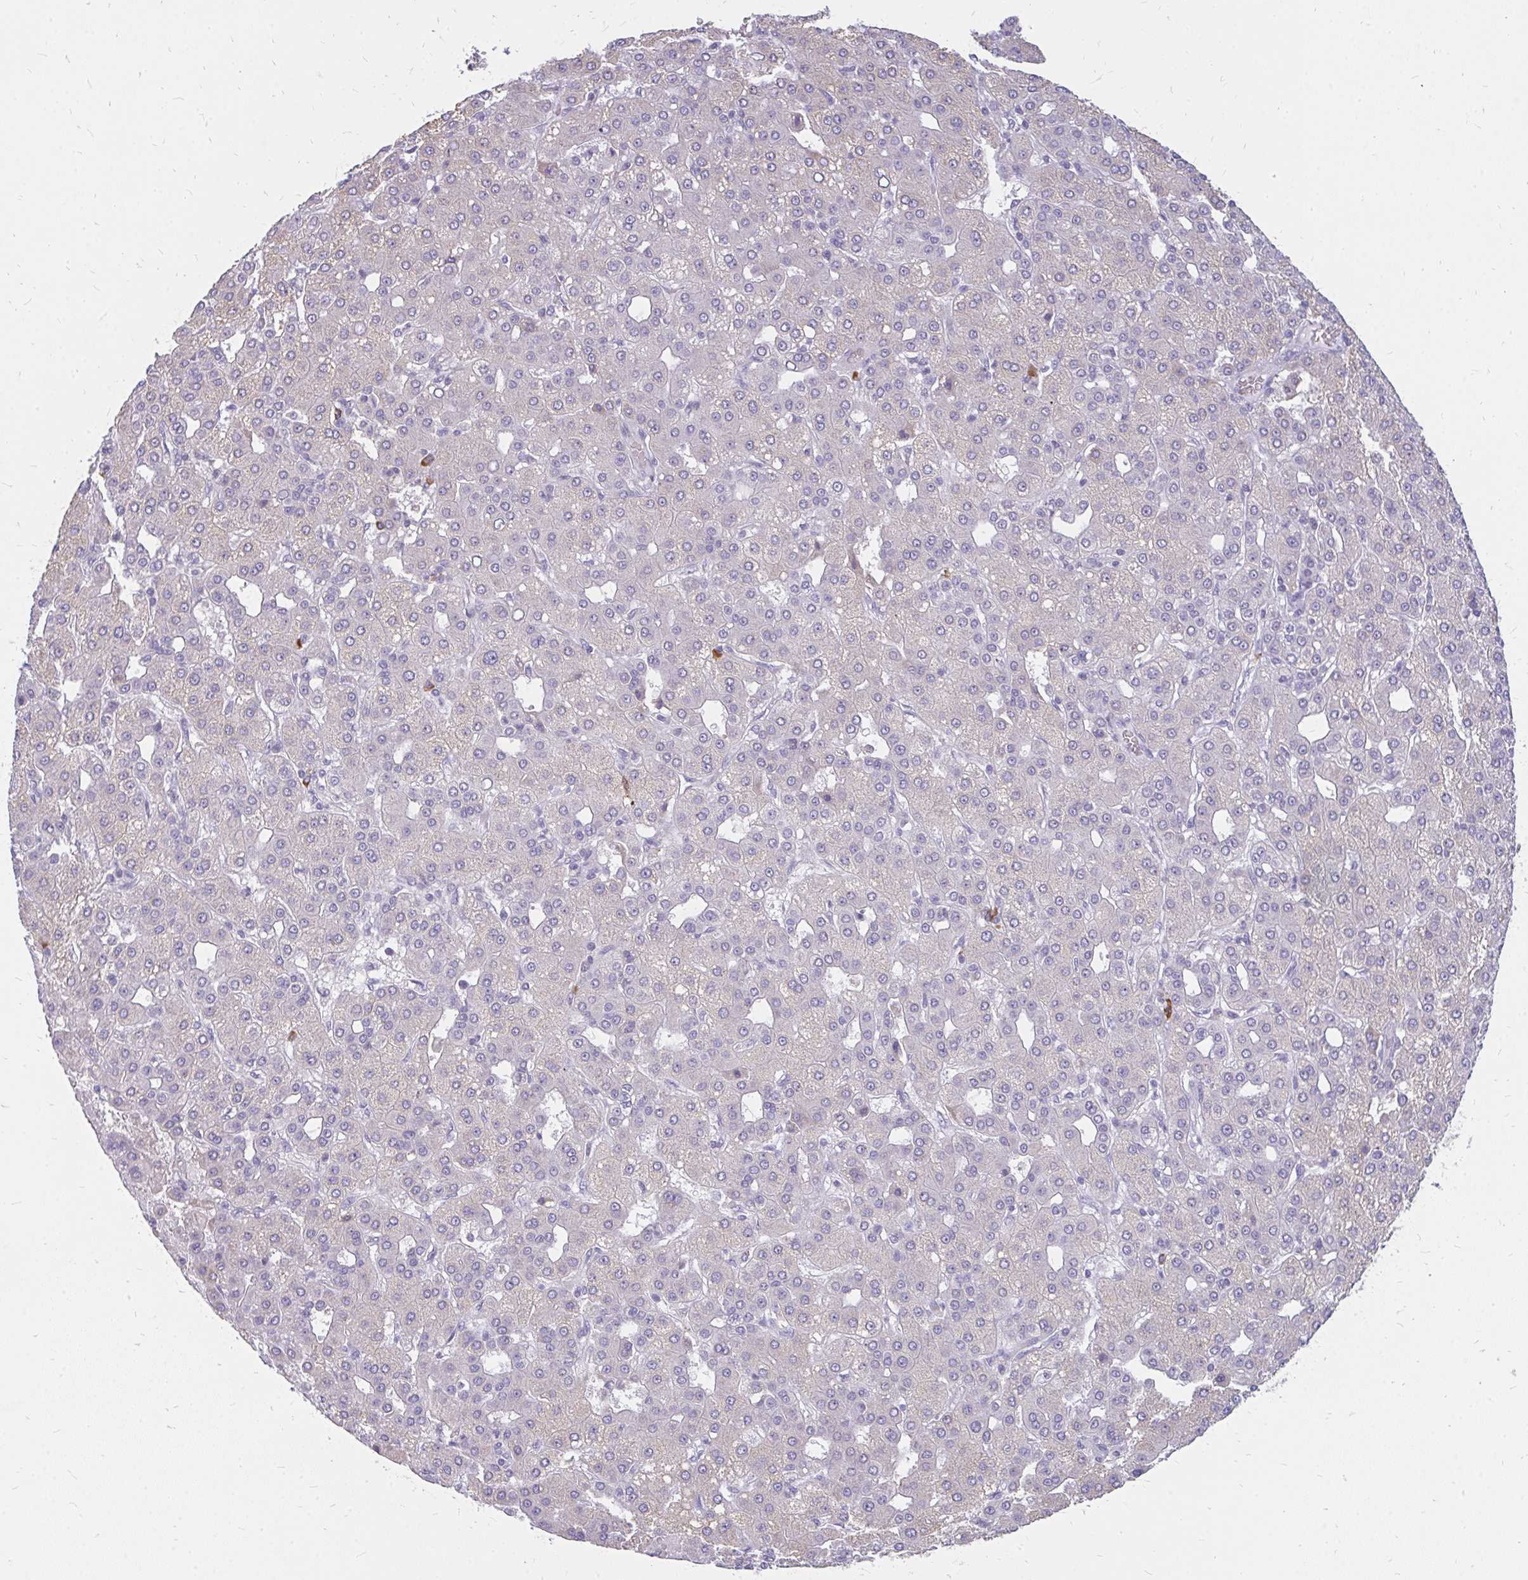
{"staining": {"intensity": "negative", "quantity": "none", "location": "none"}, "tissue": "liver cancer", "cell_type": "Tumor cells", "image_type": "cancer", "snomed": [{"axis": "morphology", "description": "Carcinoma, Hepatocellular, NOS"}, {"axis": "topography", "description": "Liver"}], "caption": "Immunohistochemistry micrograph of neoplastic tissue: hepatocellular carcinoma (liver) stained with DAB demonstrates no significant protein positivity in tumor cells.", "gene": "FAM9A", "patient": {"sex": "male", "age": 65}}